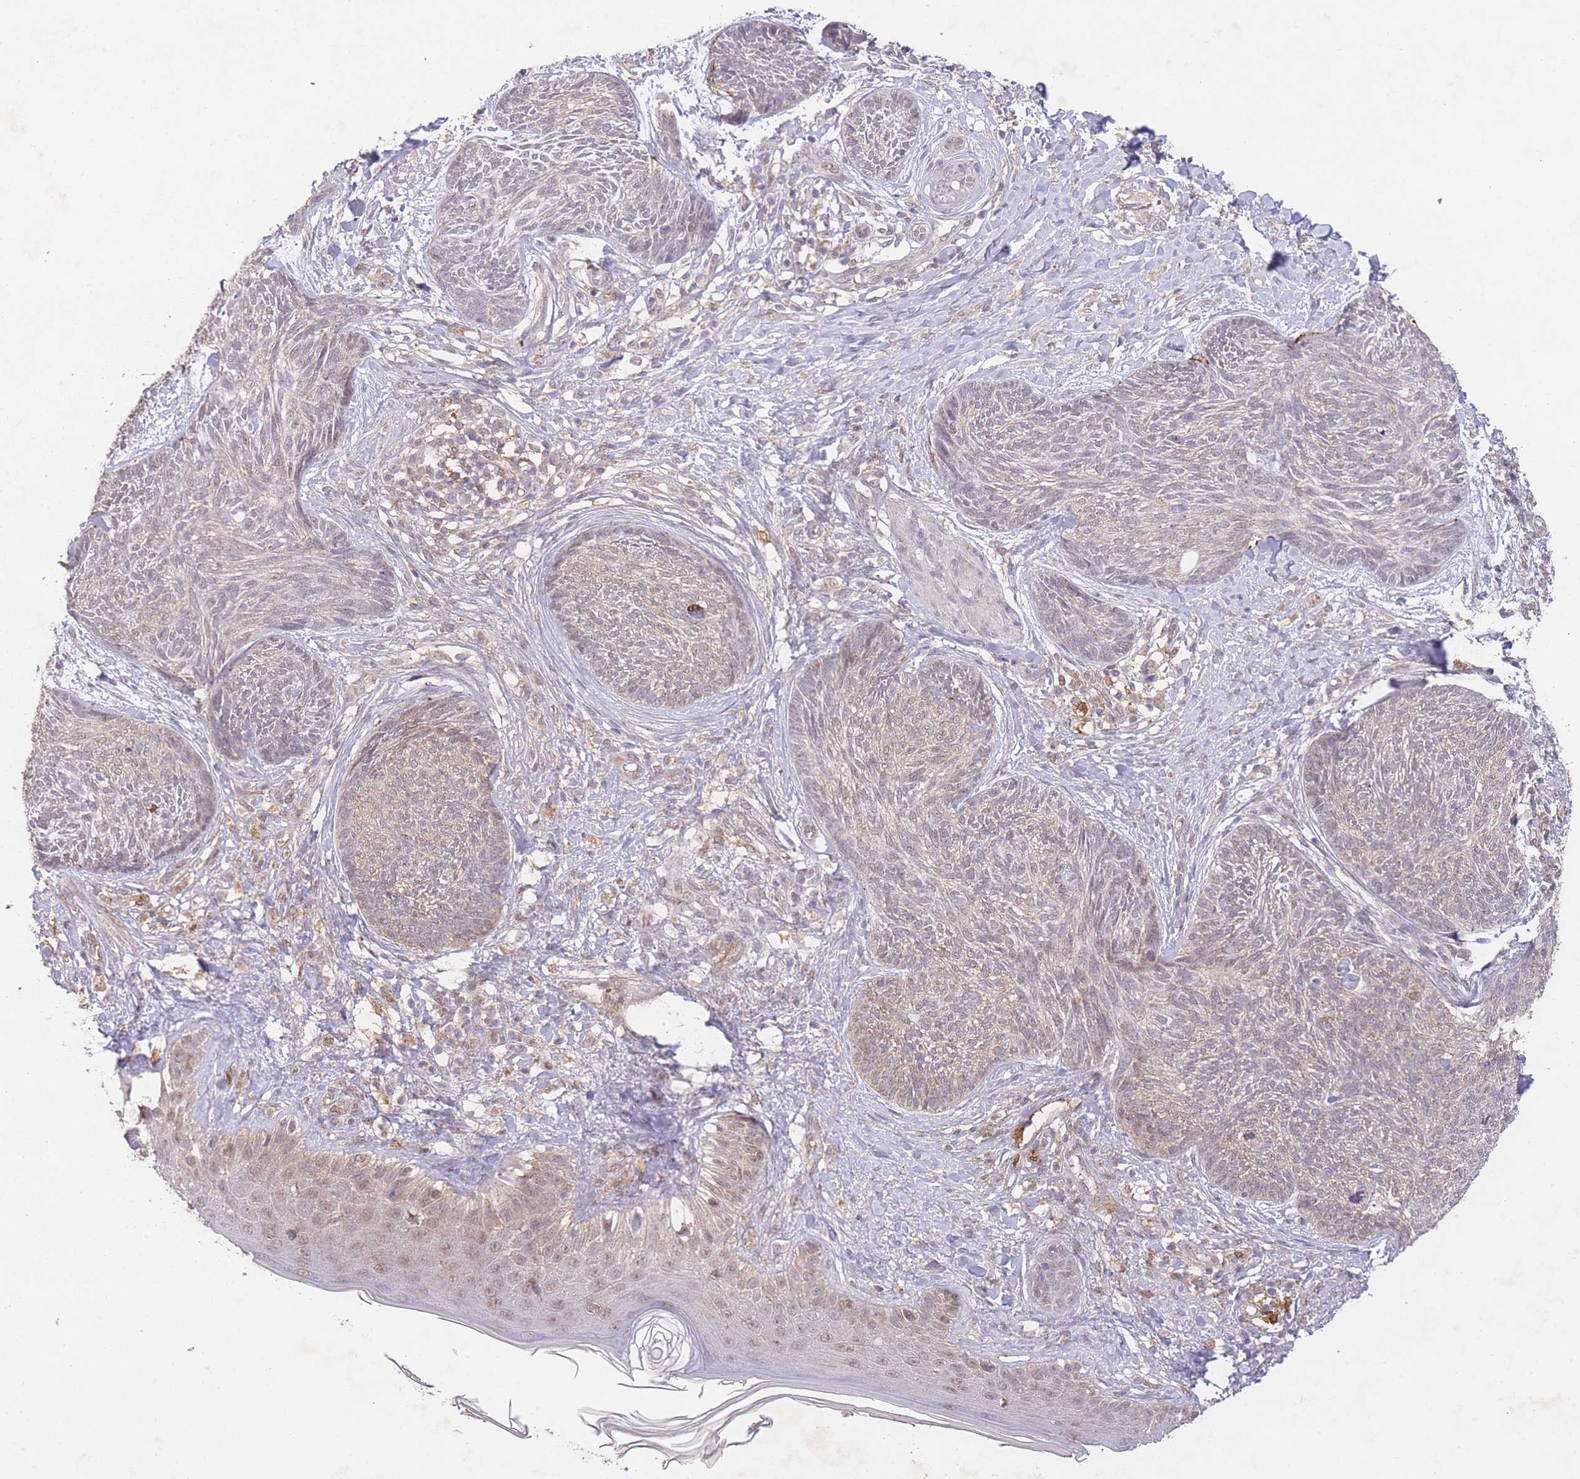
{"staining": {"intensity": "negative", "quantity": "none", "location": "none"}, "tissue": "skin cancer", "cell_type": "Tumor cells", "image_type": "cancer", "snomed": [{"axis": "morphology", "description": "Basal cell carcinoma"}, {"axis": "topography", "description": "Skin"}], "caption": "Immunohistochemistry (IHC) histopathology image of neoplastic tissue: skin cancer (basal cell carcinoma) stained with DAB reveals no significant protein expression in tumor cells.", "gene": "RNF144B", "patient": {"sex": "male", "age": 73}}